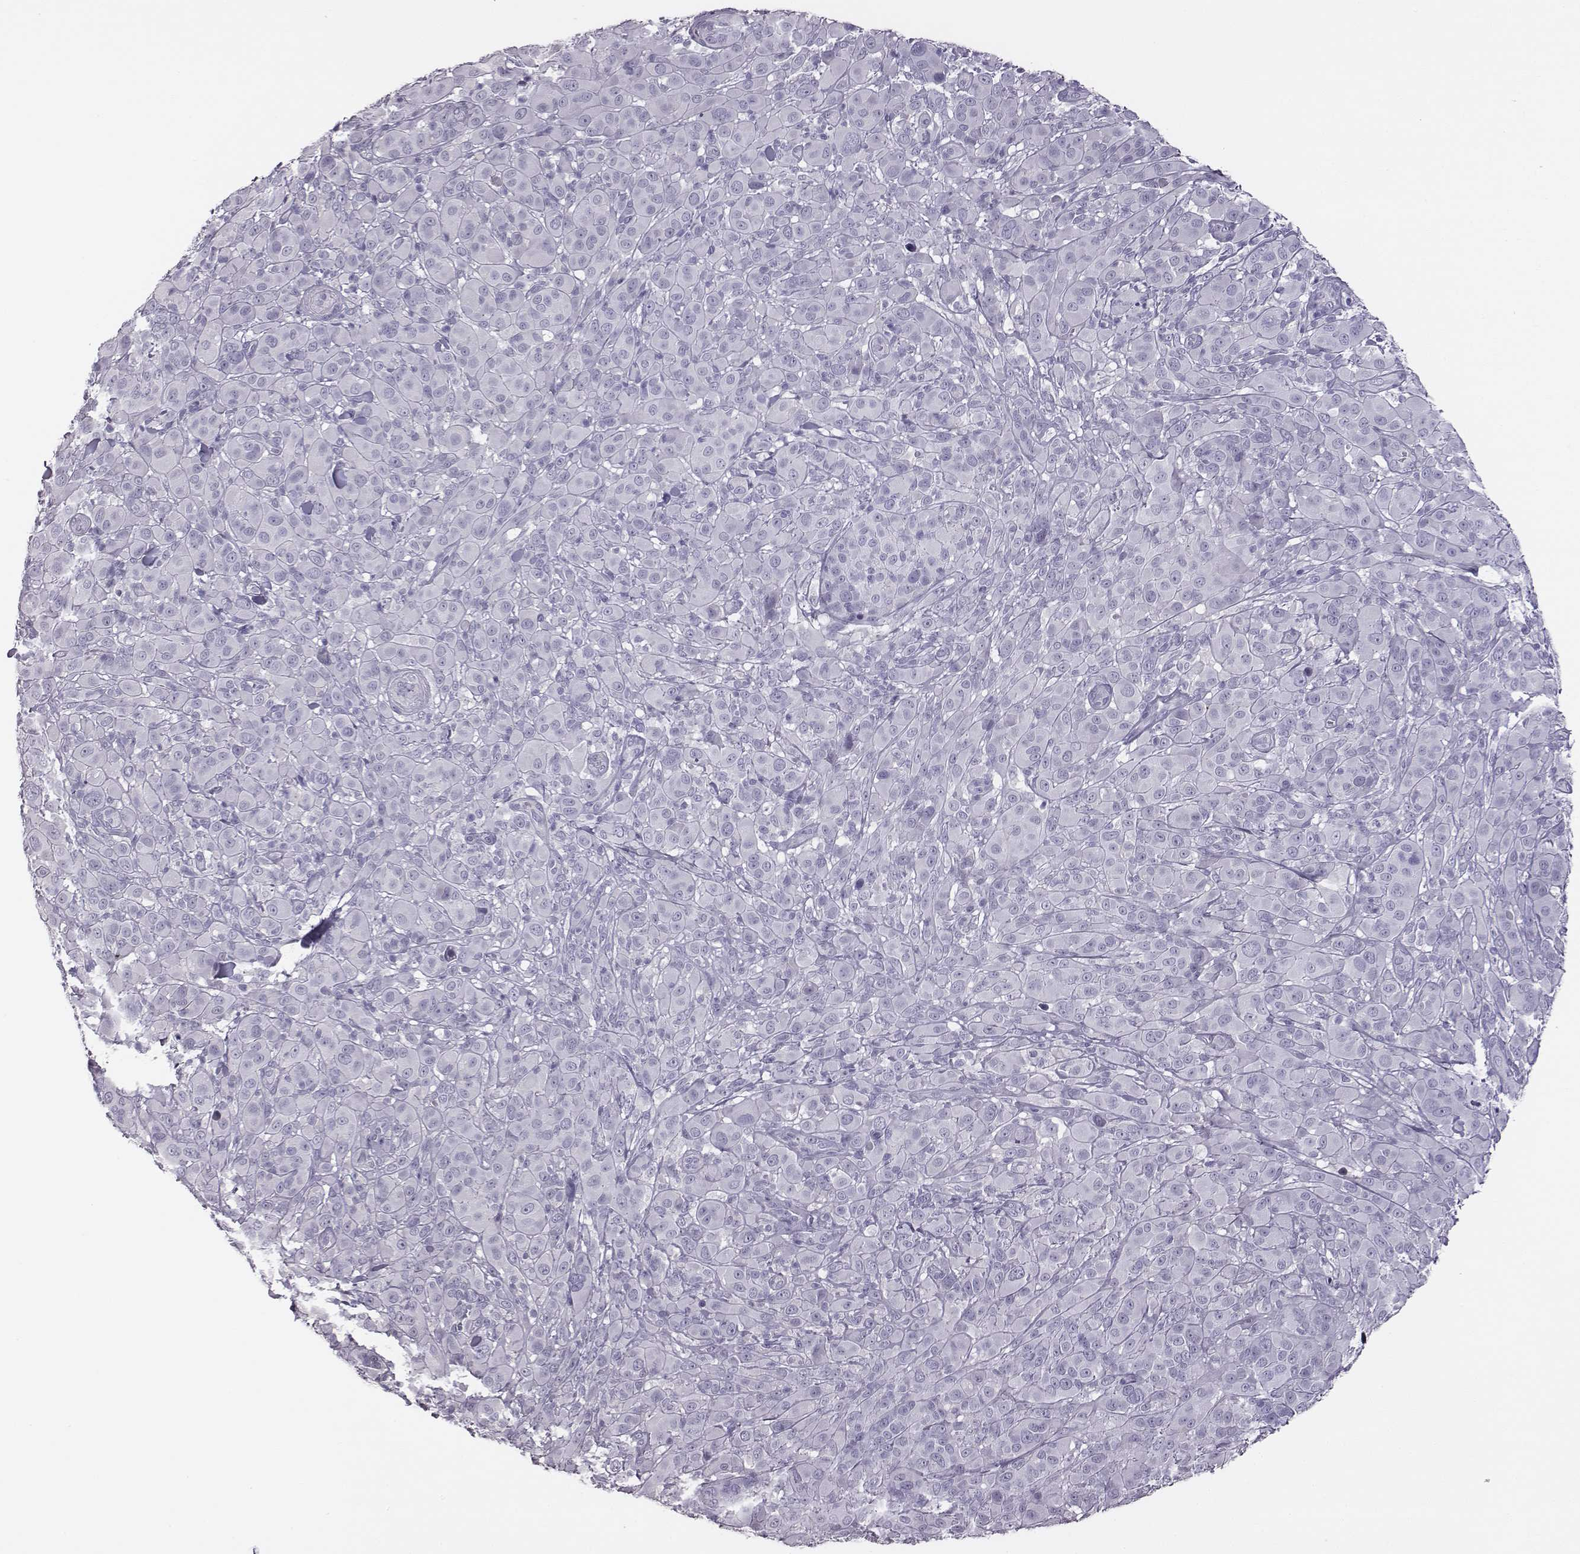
{"staining": {"intensity": "negative", "quantity": "none", "location": "none"}, "tissue": "melanoma", "cell_type": "Tumor cells", "image_type": "cancer", "snomed": [{"axis": "morphology", "description": "Malignant melanoma, NOS"}, {"axis": "topography", "description": "Skin"}], "caption": "Immunohistochemistry (IHC) image of neoplastic tissue: malignant melanoma stained with DAB (3,3'-diaminobenzidine) displays no significant protein staining in tumor cells.", "gene": "ADAM7", "patient": {"sex": "female", "age": 87}}